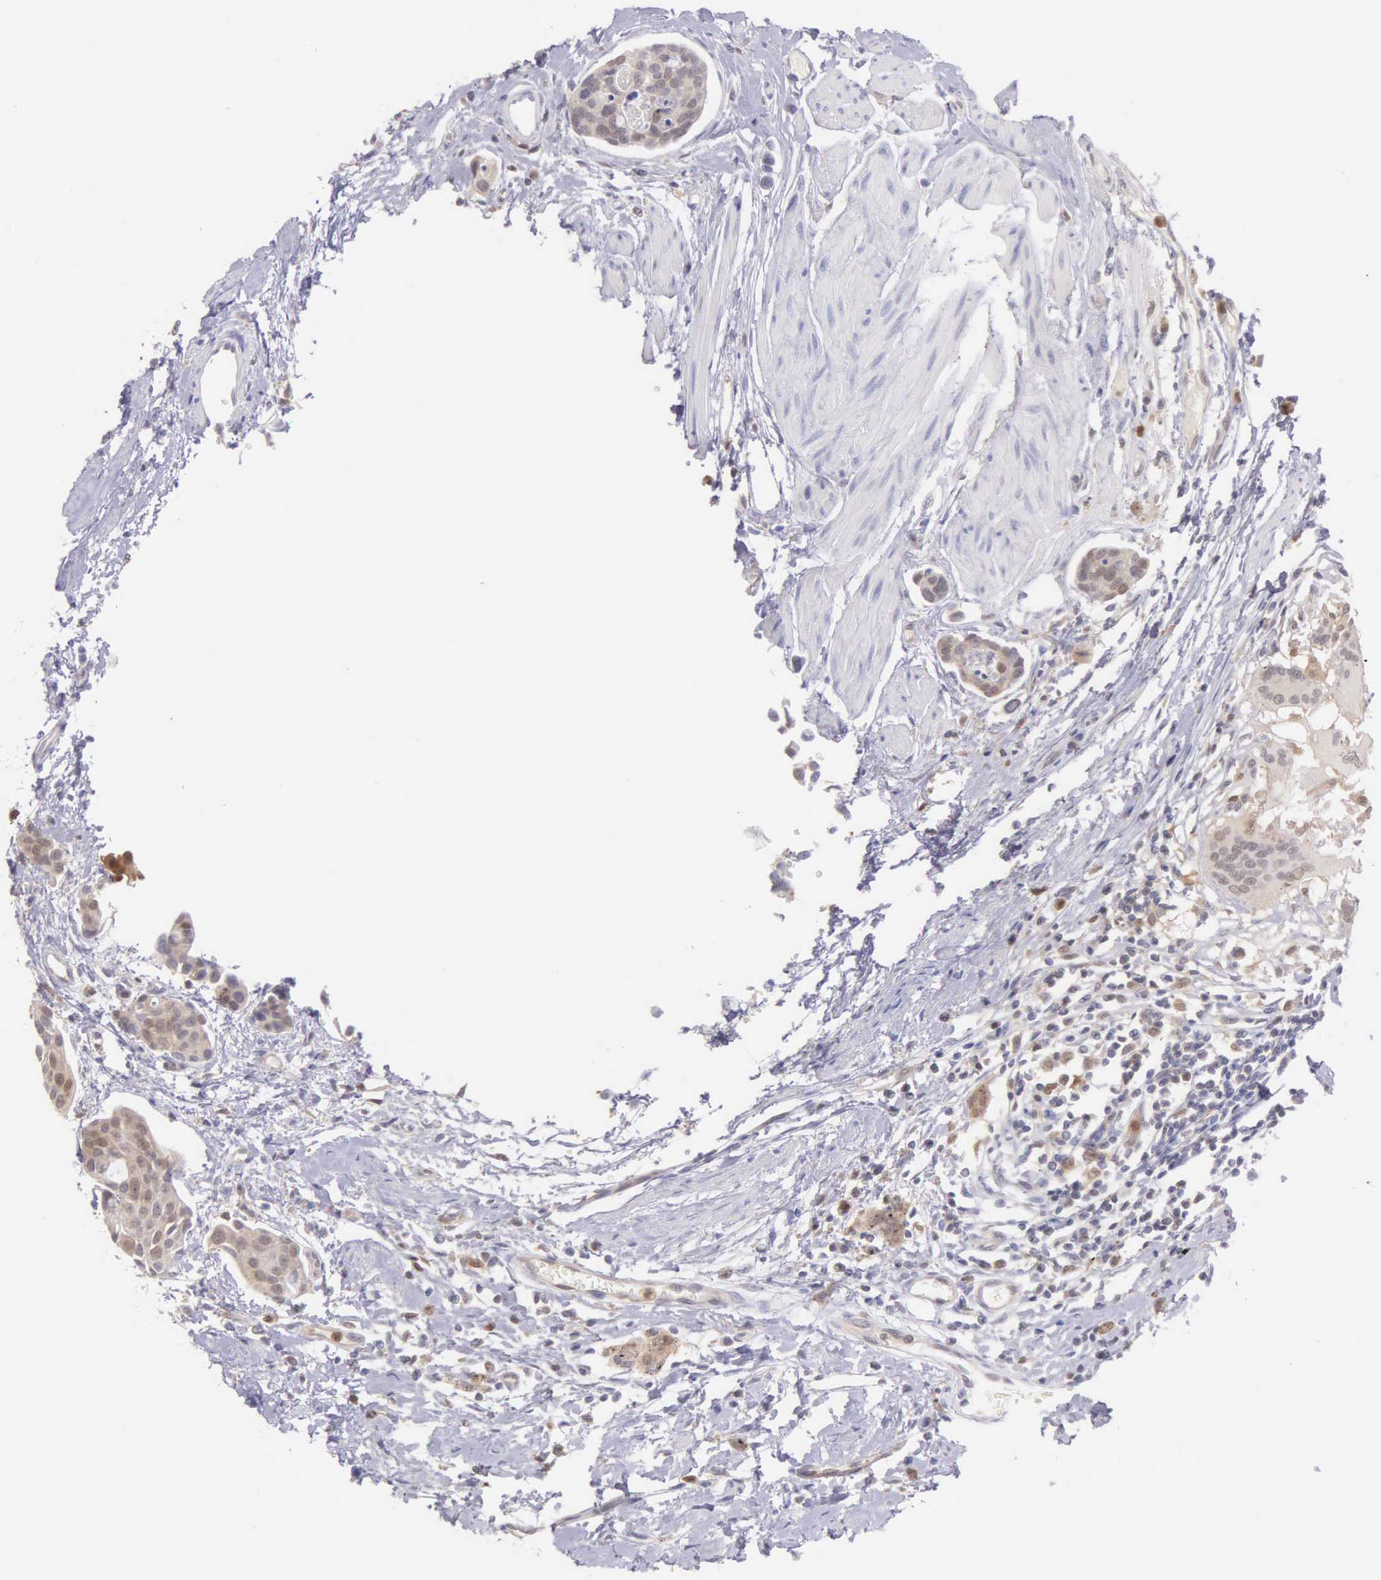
{"staining": {"intensity": "weak", "quantity": ">75%", "location": "cytoplasmic/membranous"}, "tissue": "urothelial cancer", "cell_type": "Tumor cells", "image_type": "cancer", "snomed": [{"axis": "morphology", "description": "Urothelial carcinoma, High grade"}, {"axis": "topography", "description": "Urinary bladder"}], "caption": "The immunohistochemical stain highlights weak cytoplasmic/membranous expression in tumor cells of urothelial carcinoma (high-grade) tissue. Using DAB (brown) and hematoxylin (blue) stains, captured at high magnification using brightfield microscopy.", "gene": "BID", "patient": {"sex": "male", "age": 78}}